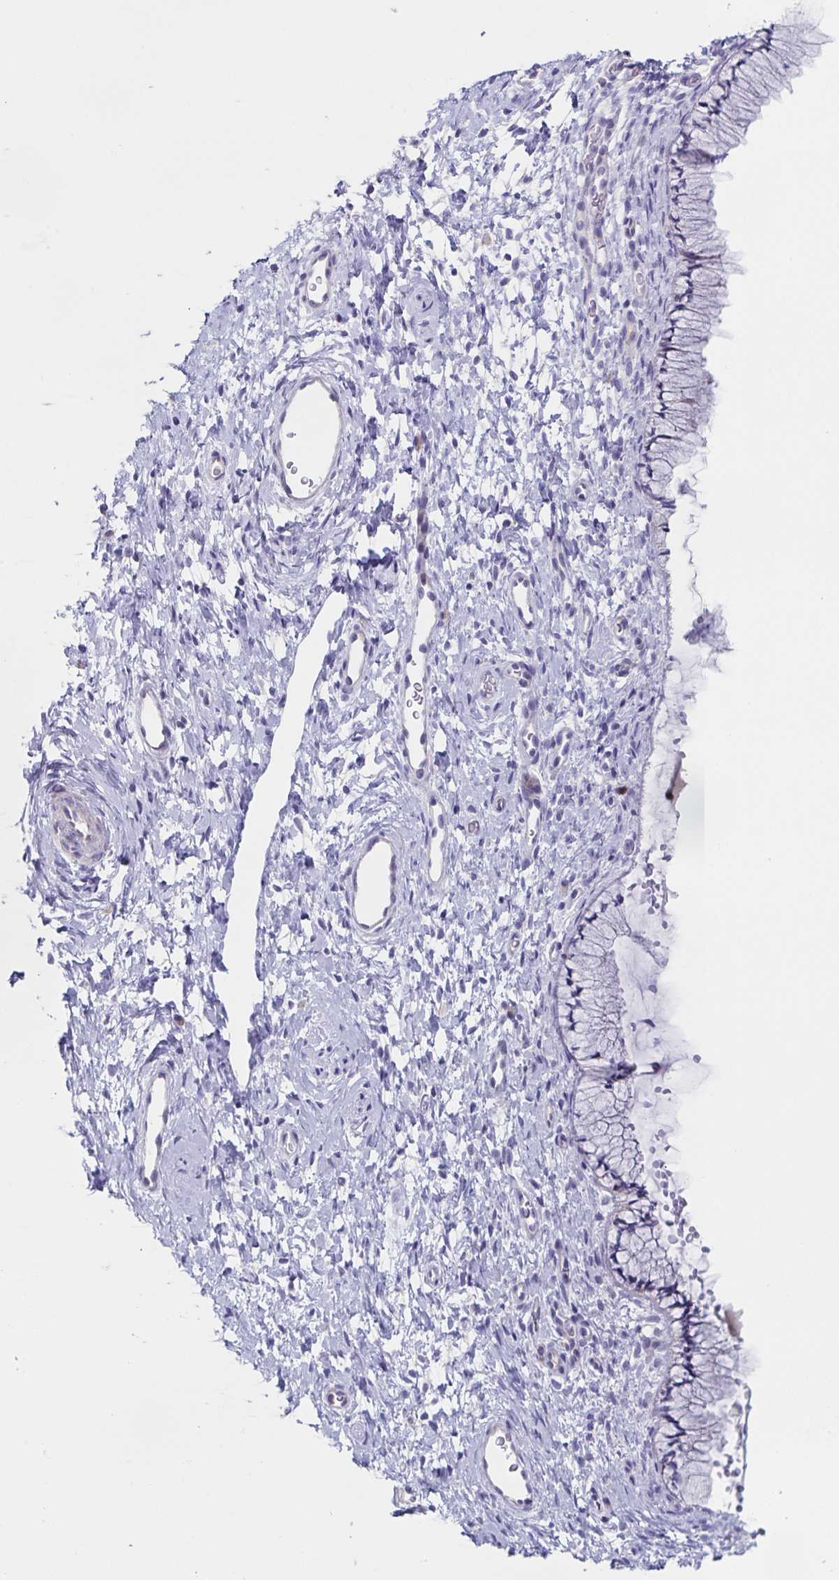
{"staining": {"intensity": "negative", "quantity": "none", "location": "none"}, "tissue": "cervix", "cell_type": "Glandular cells", "image_type": "normal", "snomed": [{"axis": "morphology", "description": "Normal tissue, NOS"}, {"axis": "topography", "description": "Cervix"}], "caption": "High power microscopy photomicrograph of an immunohistochemistry histopathology image of normal cervix, revealing no significant positivity in glandular cells. (DAB IHC with hematoxylin counter stain).", "gene": "CENPH", "patient": {"sex": "female", "age": 36}}